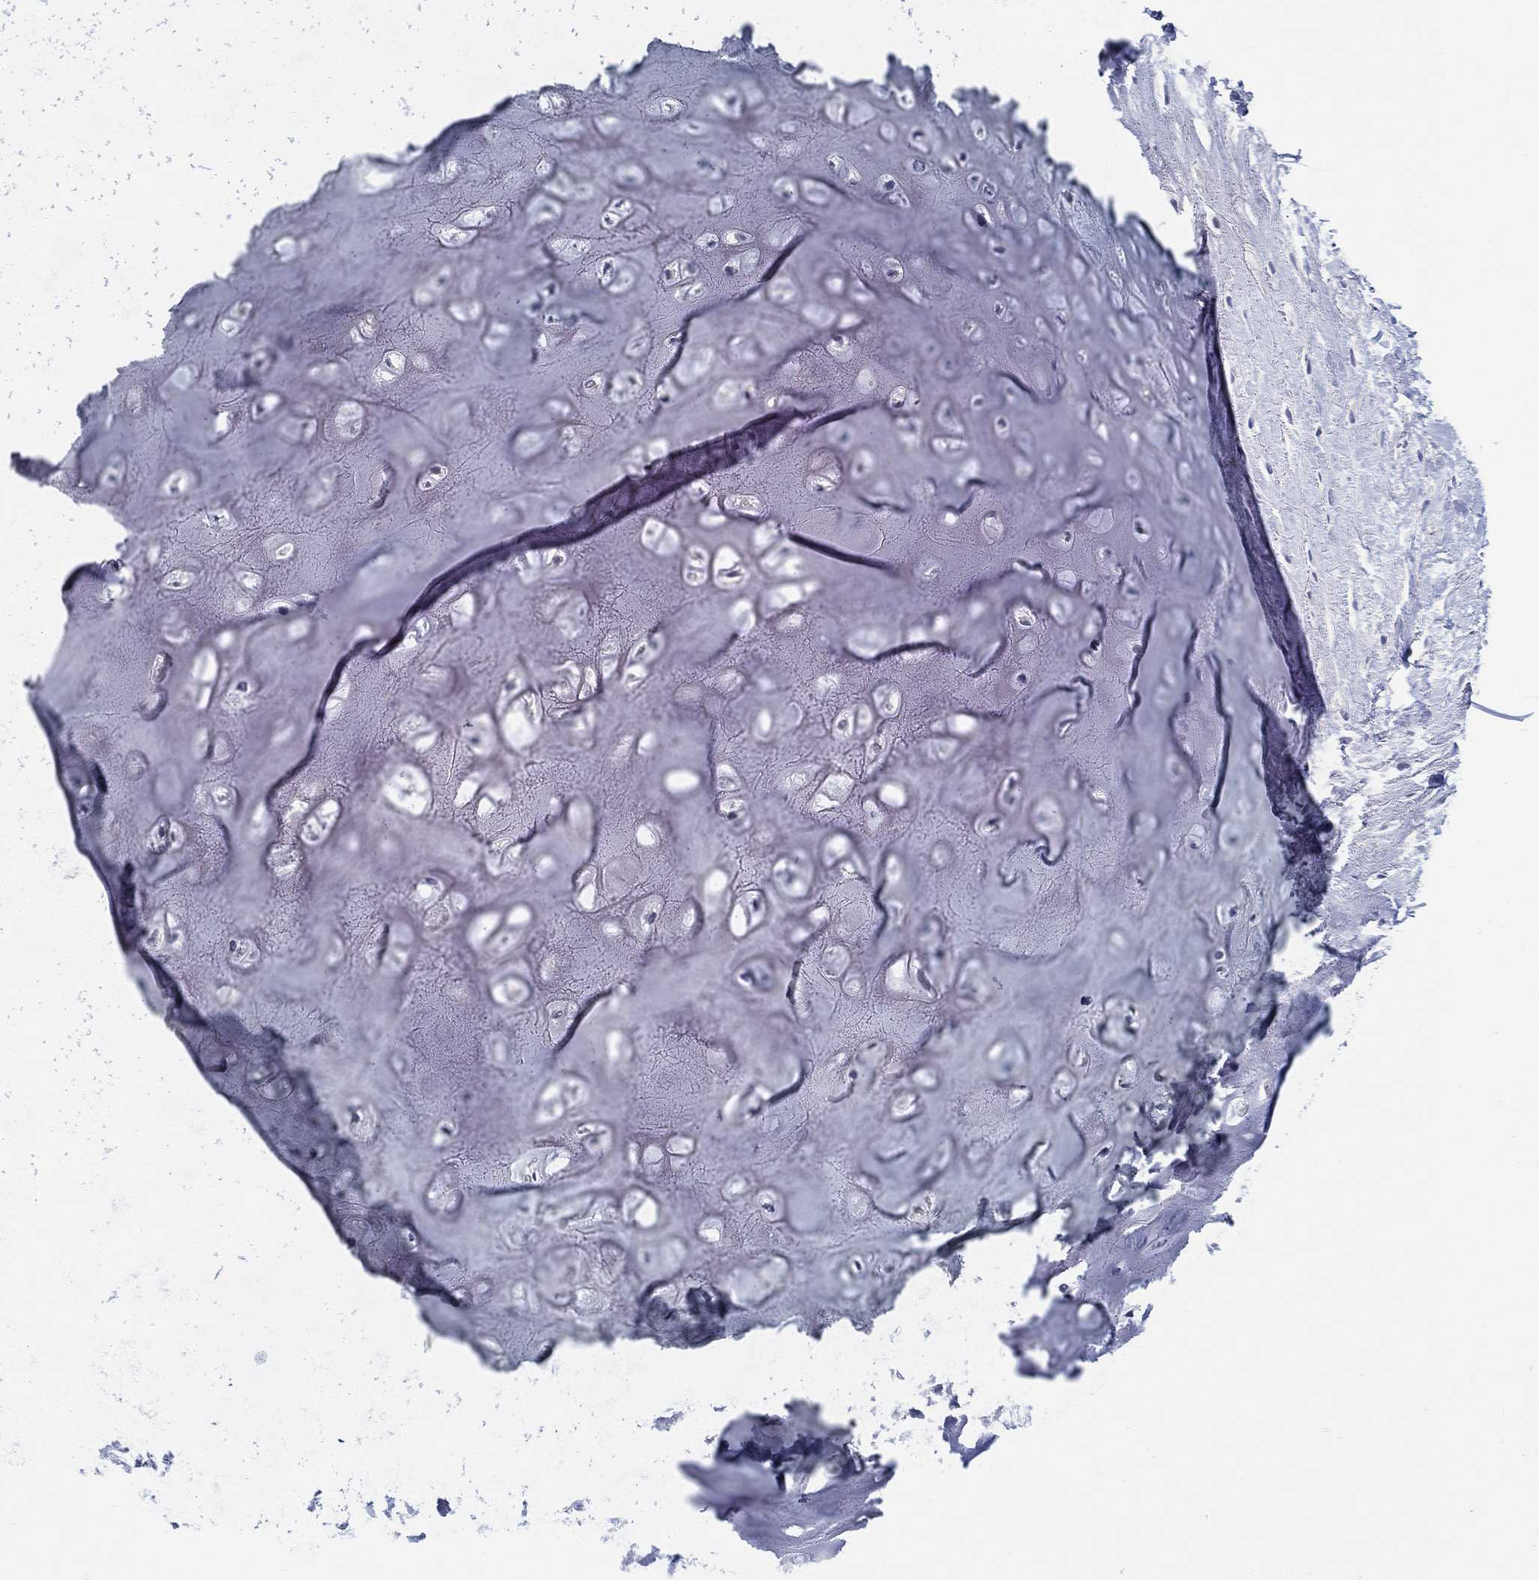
{"staining": {"intensity": "negative", "quantity": "none", "location": "none"}, "tissue": "adipose tissue", "cell_type": "Adipocytes", "image_type": "normal", "snomed": [{"axis": "morphology", "description": "Normal tissue, NOS"}, {"axis": "morphology", "description": "Squamous cell carcinoma, NOS"}, {"axis": "topography", "description": "Cartilage tissue"}, {"axis": "topography", "description": "Head-Neck"}], "caption": "A high-resolution photomicrograph shows IHC staining of unremarkable adipose tissue, which shows no significant expression in adipocytes. (DAB (3,3'-diaminobenzidine) IHC with hematoxylin counter stain).", "gene": "RAP1GAP", "patient": {"sex": "male", "age": 62}}